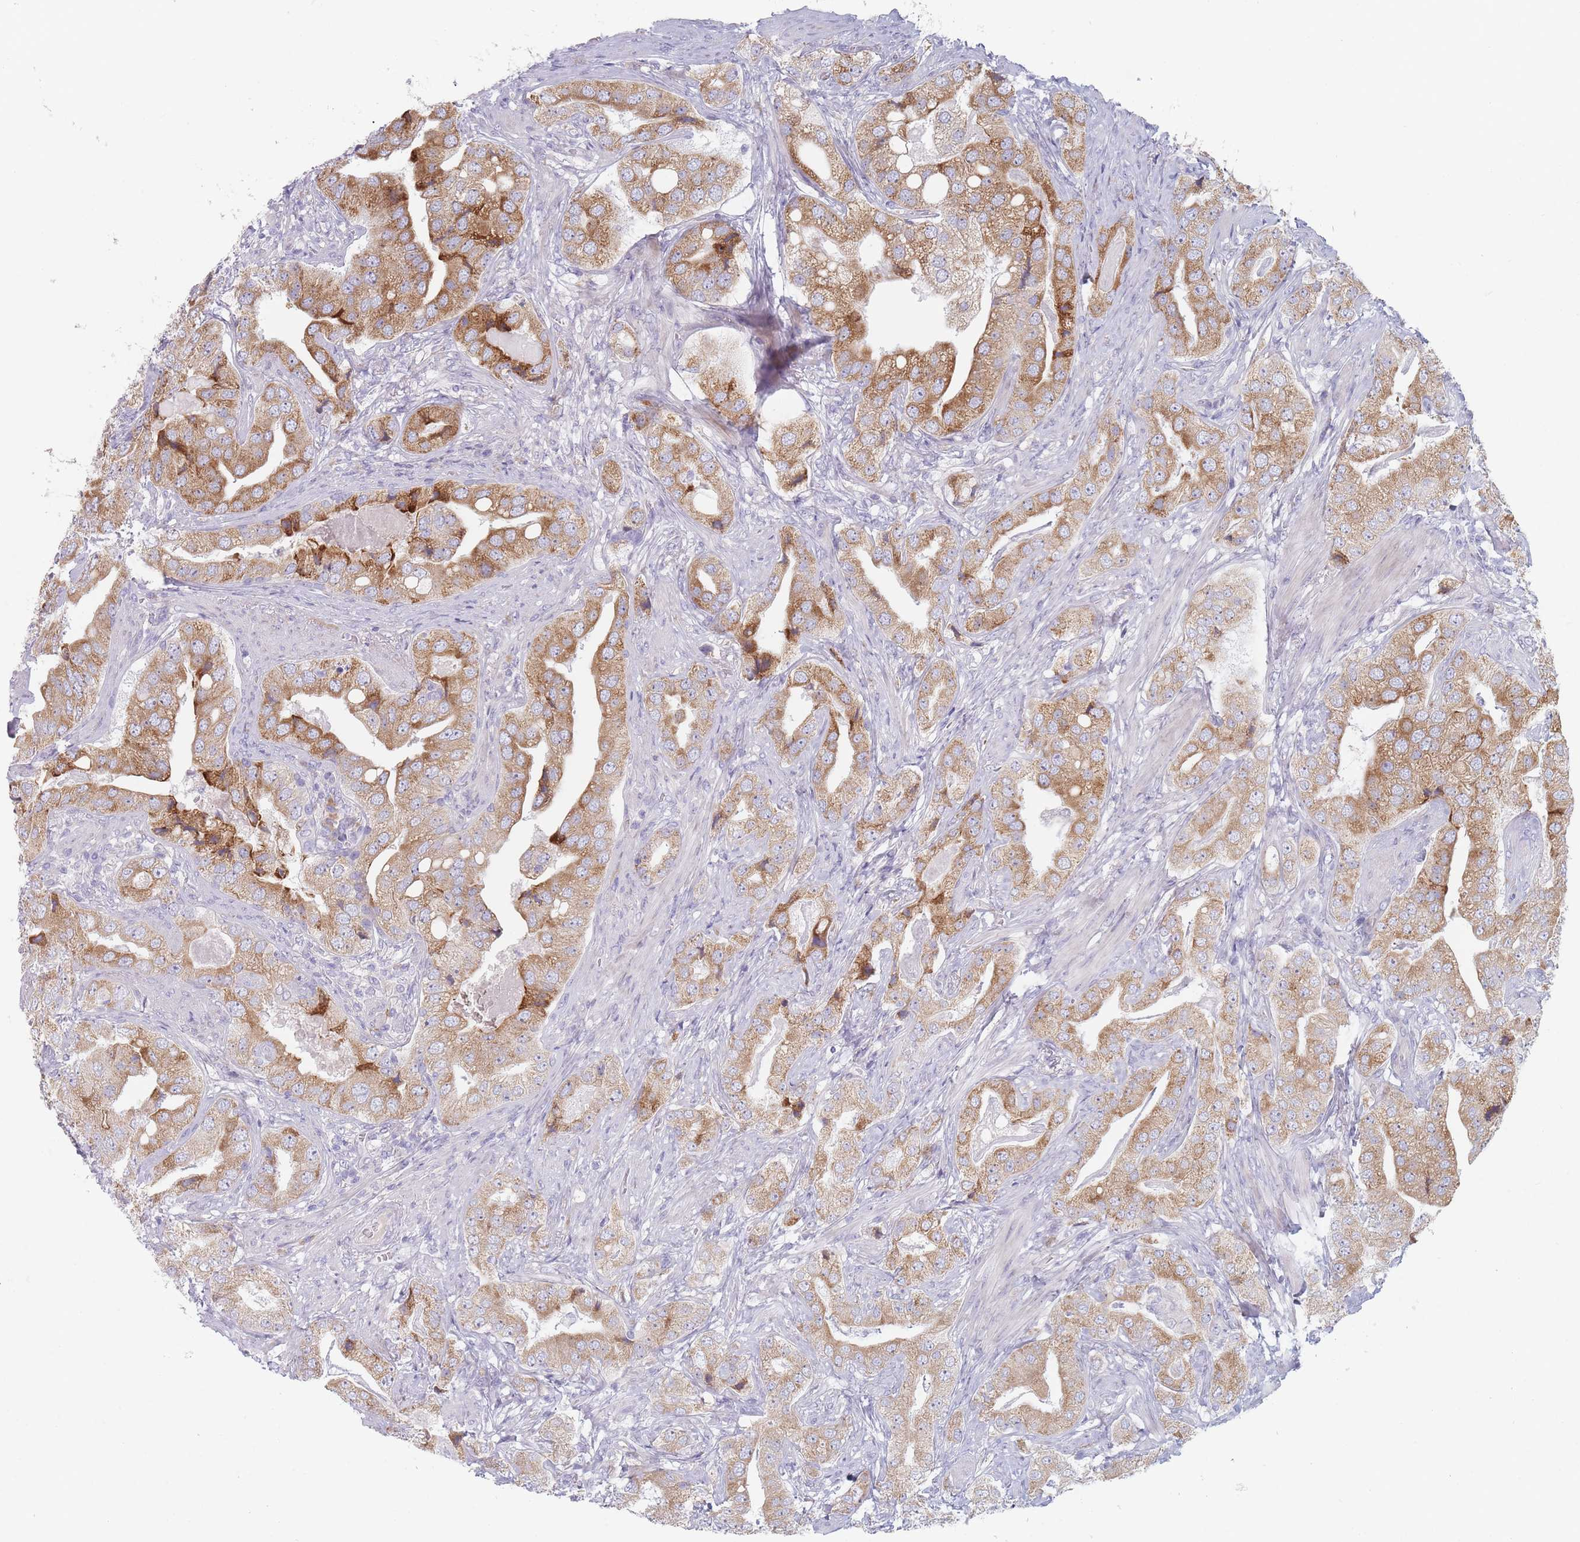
{"staining": {"intensity": "moderate", "quantity": ">75%", "location": "cytoplasmic/membranous"}, "tissue": "prostate cancer", "cell_type": "Tumor cells", "image_type": "cancer", "snomed": [{"axis": "morphology", "description": "Adenocarcinoma, High grade"}, {"axis": "topography", "description": "Prostate"}], "caption": "Prostate cancer (high-grade adenocarcinoma) stained with DAB immunohistochemistry demonstrates medium levels of moderate cytoplasmic/membranous staining in about >75% of tumor cells.", "gene": "SPATS1", "patient": {"sex": "male", "age": 63}}